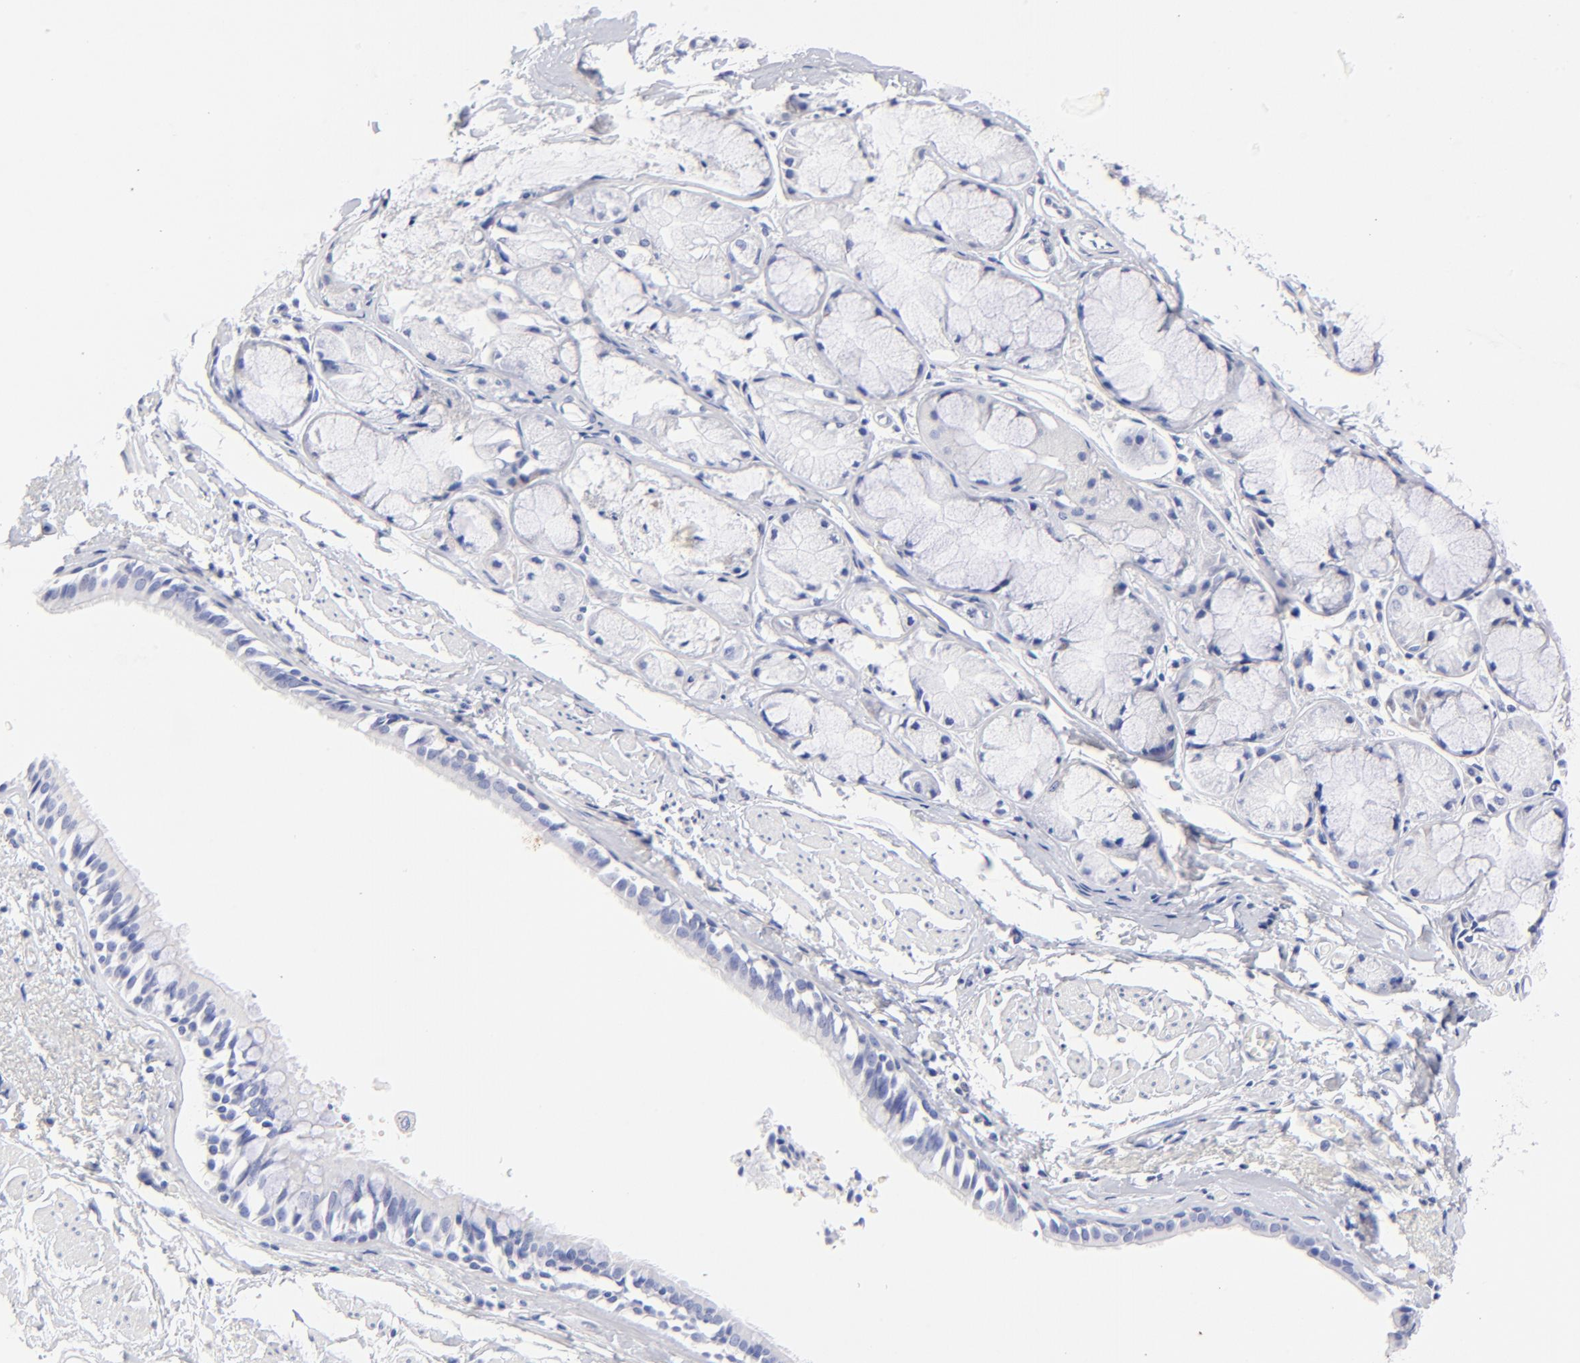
{"staining": {"intensity": "negative", "quantity": "none", "location": "none"}, "tissue": "bronchus", "cell_type": "Respiratory epithelial cells", "image_type": "normal", "snomed": [{"axis": "morphology", "description": "Normal tissue, NOS"}, {"axis": "topography", "description": "Bronchus"}, {"axis": "topography", "description": "Lung"}], "caption": "Immunohistochemistry histopathology image of unremarkable bronchus: human bronchus stained with DAB demonstrates no significant protein staining in respiratory epithelial cells.", "gene": "HORMAD2", "patient": {"sex": "female", "age": 56}}